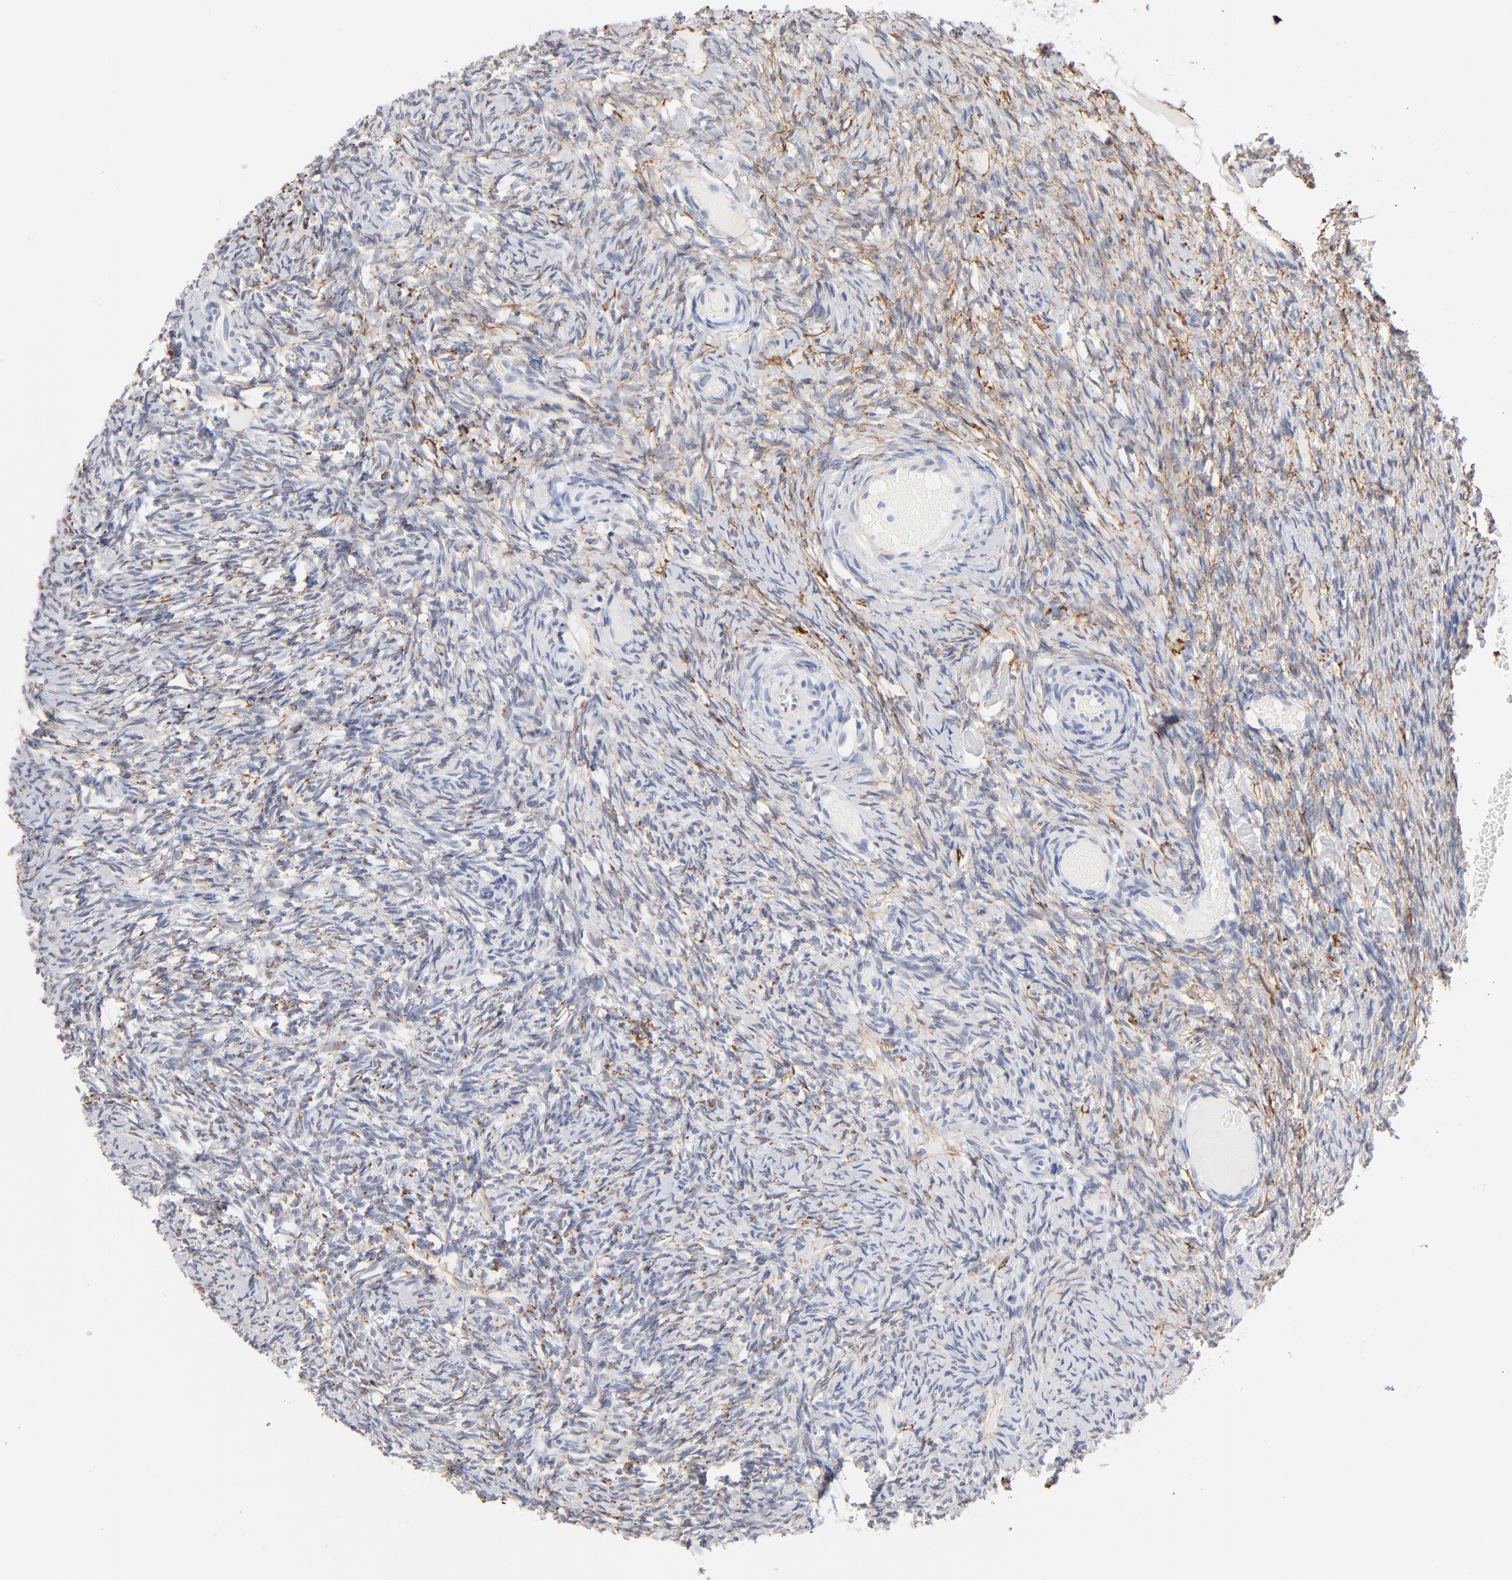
{"staining": {"intensity": "strong", "quantity": ">75%", "location": "cytoplasmic/membranous"}, "tissue": "ovary", "cell_type": "Ovarian stroma cells", "image_type": "normal", "snomed": [{"axis": "morphology", "description": "Normal tissue, NOS"}, {"axis": "topography", "description": "Ovary"}], "caption": "A high amount of strong cytoplasmic/membranous staining is identified in about >75% of ovarian stroma cells in unremarkable ovary. (Stains: DAB (3,3'-diaminobenzidine) in brown, nuclei in blue, Microscopy: brightfield microscopy at high magnification).", "gene": "LTBP2", "patient": {"sex": "female", "age": 60}}